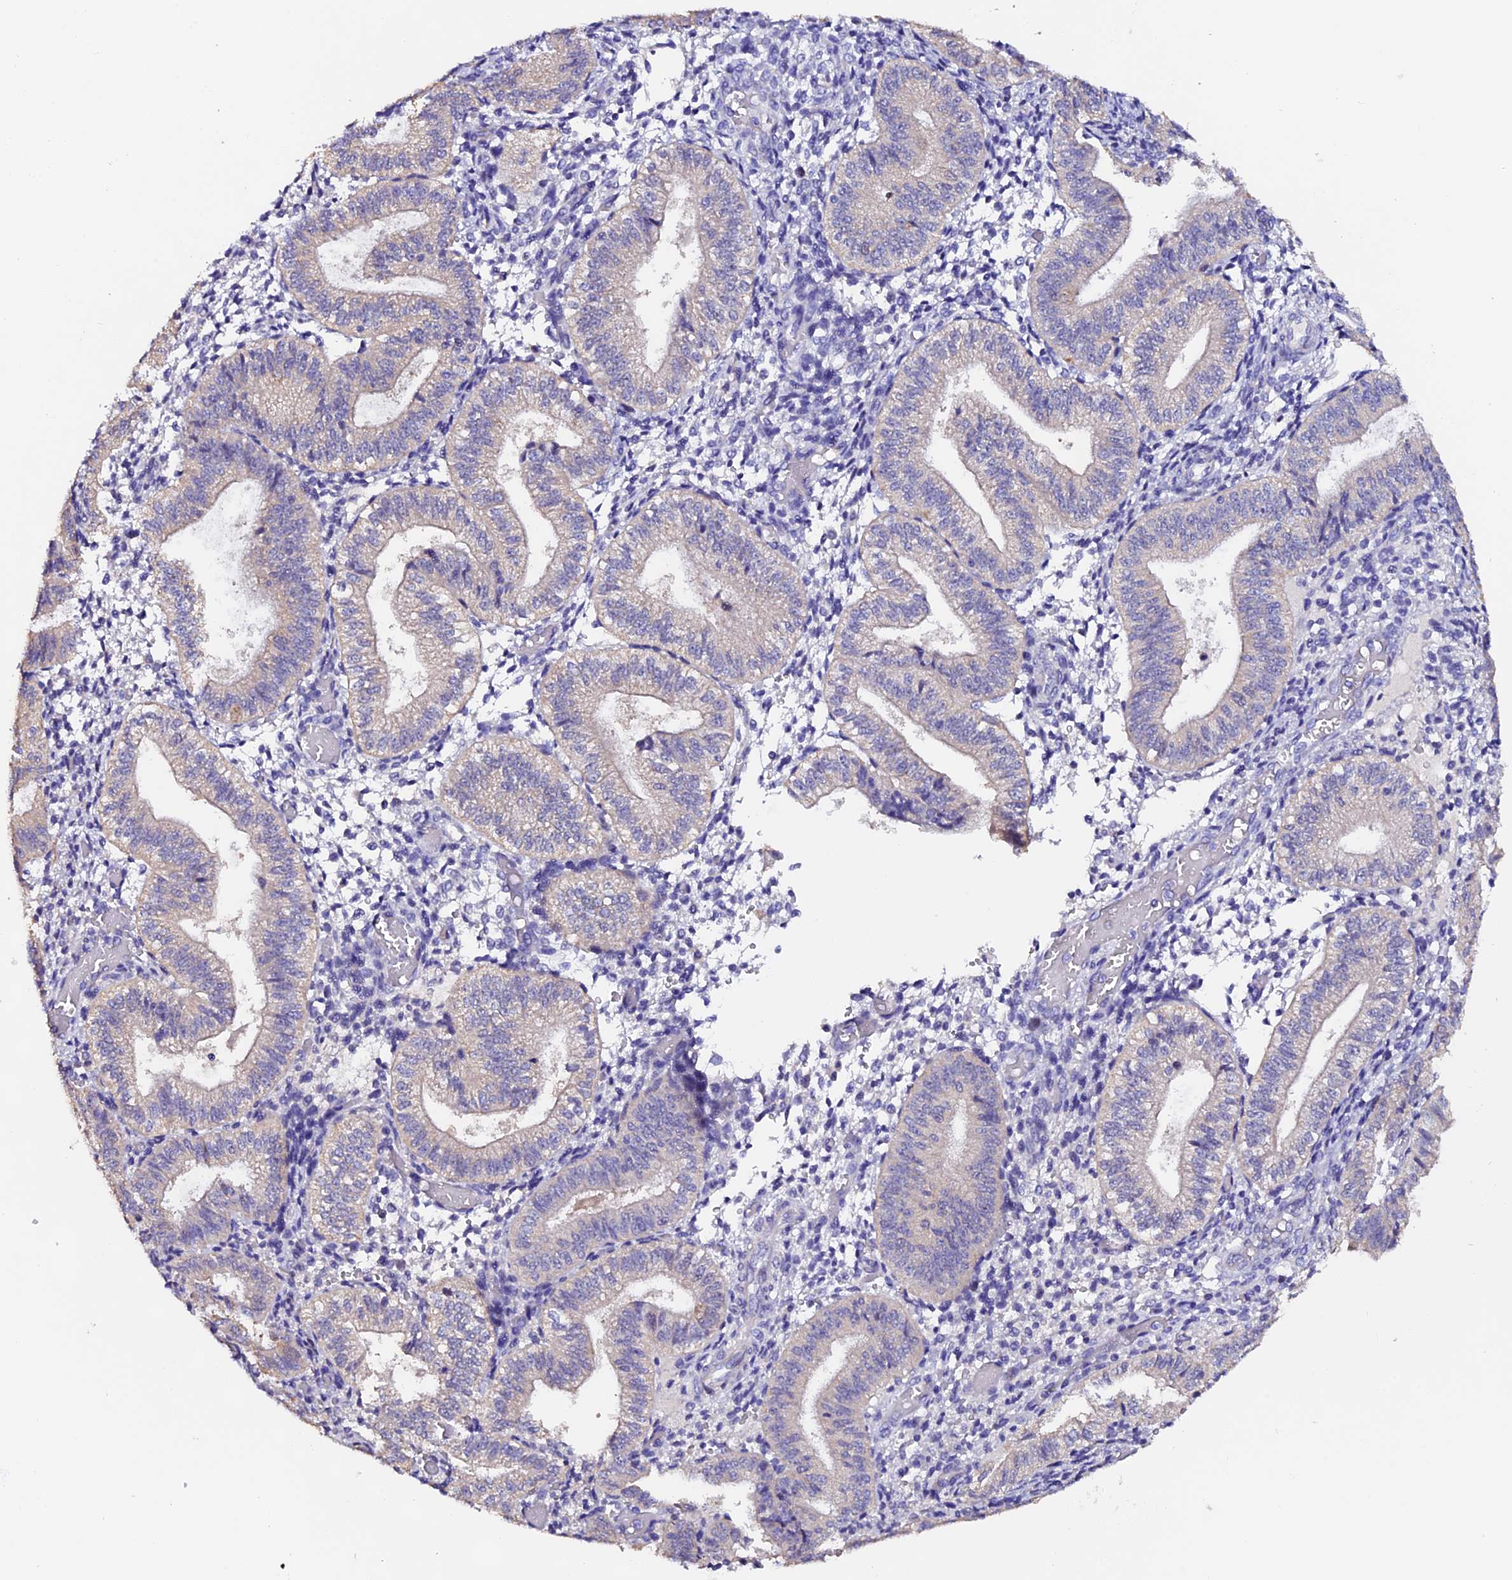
{"staining": {"intensity": "negative", "quantity": "none", "location": "none"}, "tissue": "endometrium", "cell_type": "Cells in endometrial stroma", "image_type": "normal", "snomed": [{"axis": "morphology", "description": "Normal tissue, NOS"}, {"axis": "topography", "description": "Endometrium"}], "caption": "Cells in endometrial stroma are negative for brown protein staining in unremarkable endometrium. (DAB (3,3'-diaminobenzidine) IHC with hematoxylin counter stain).", "gene": "FBXW9", "patient": {"sex": "female", "age": 34}}